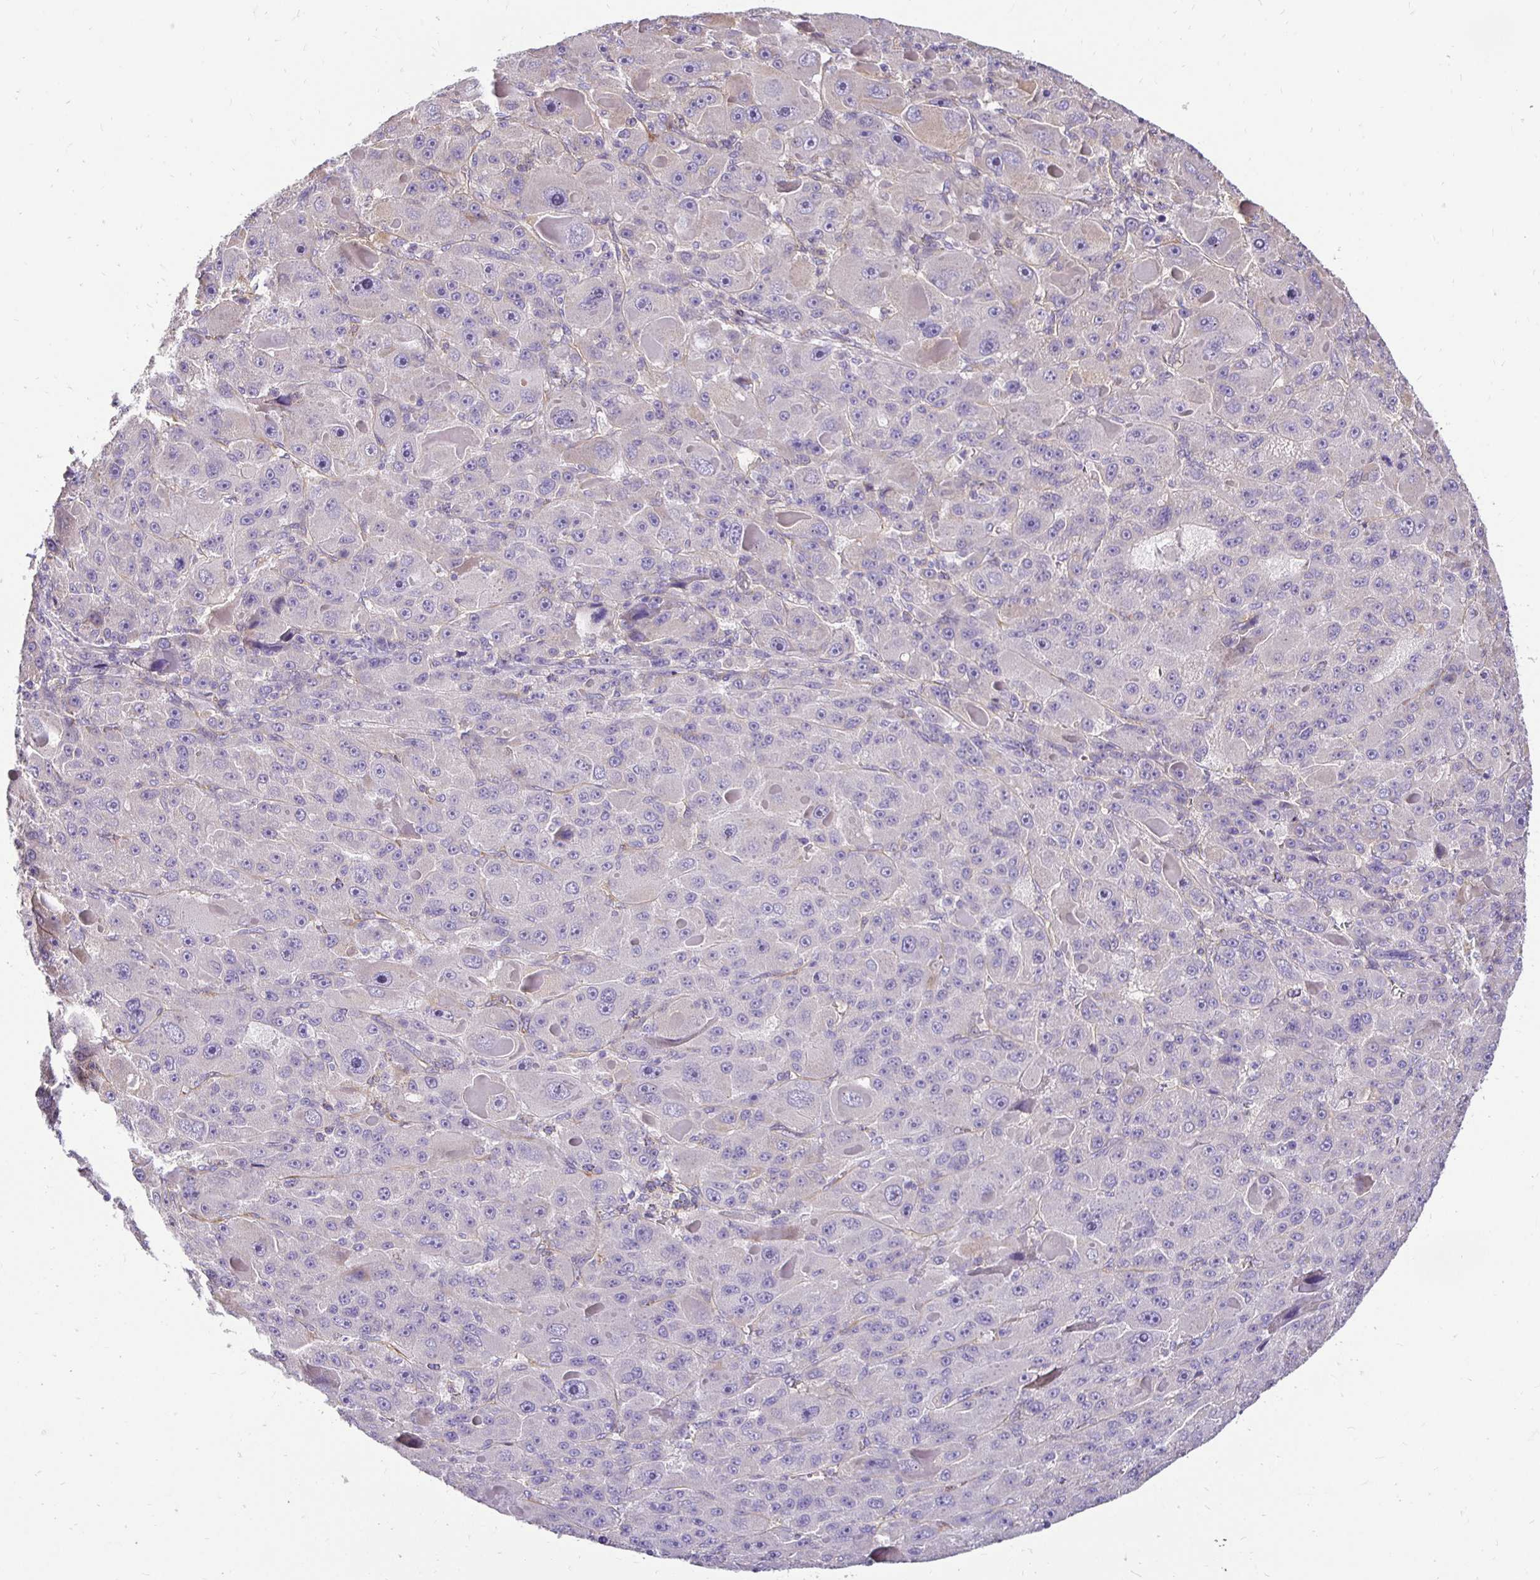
{"staining": {"intensity": "negative", "quantity": "none", "location": "none"}, "tissue": "liver cancer", "cell_type": "Tumor cells", "image_type": "cancer", "snomed": [{"axis": "morphology", "description": "Carcinoma, Hepatocellular, NOS"}, {"axis": "topography", "description": "Liver"}], "caption": "Photomicrograph shows no protein expression in tumor cells of hepatocellular carcinoma (liver) tissue.", "gene": "SLC9A1", "patient": {"sex": "male", "age": 76}}